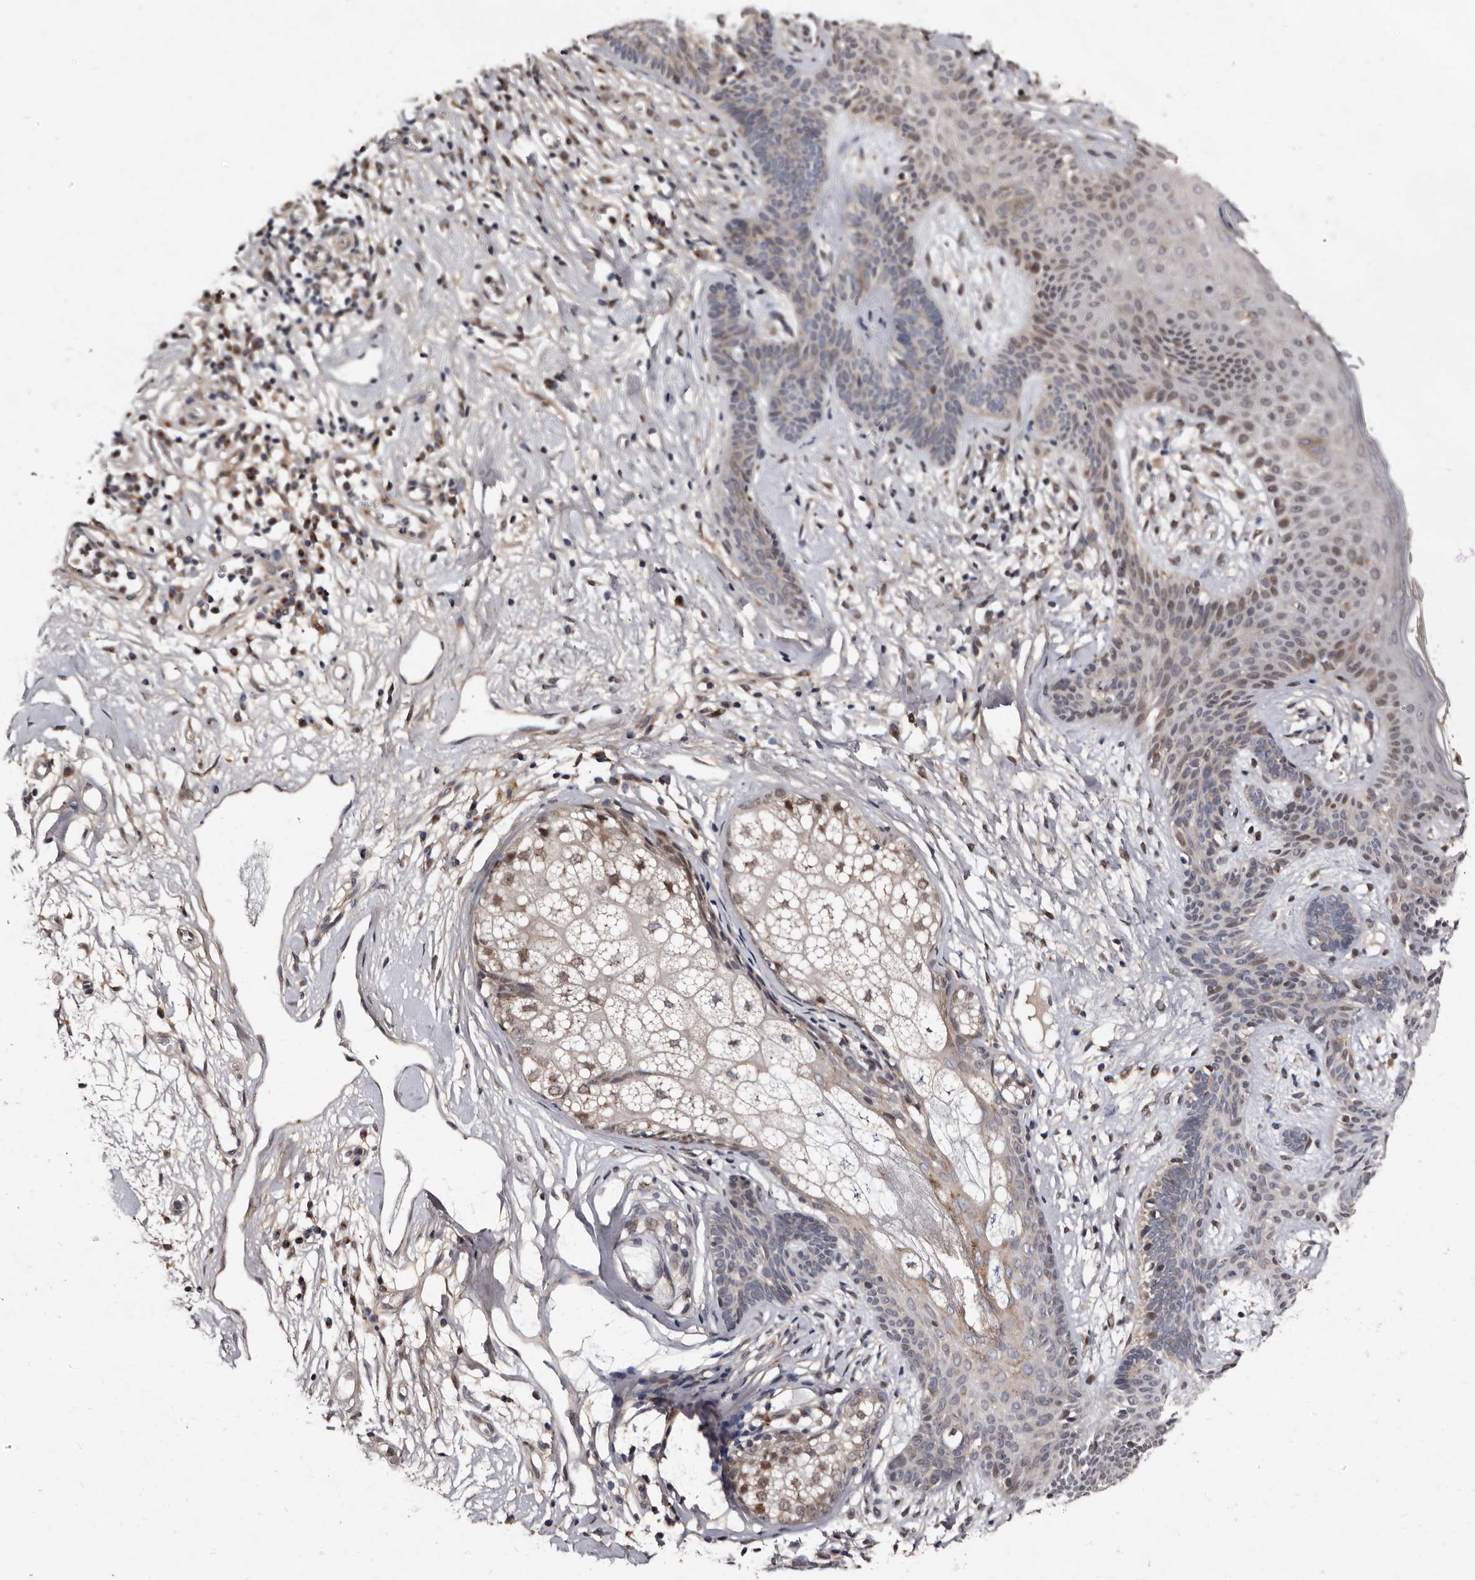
{"staining": {"intensity": "weak", "quantity": "<25%", "location": "cytoplasmic/membranous"}, "tissue": "skin cancer", "cell_type": "Tumor cells", "image_type": "cancer", "snomed": [{"axis": "morphology", "description": "Developmental malformation"}, {"axis": "morphology", "description": "Basal cell carcinoma"}, {"axis": "topography", "description": "Skin"}], "caption": "Tumor cells show no significant protein expression in basal cell carcinoma (skin). Nuclei are stained in blue.", "gene": "FAM91A1", "patient": {"sex": "female", "age": 62}}